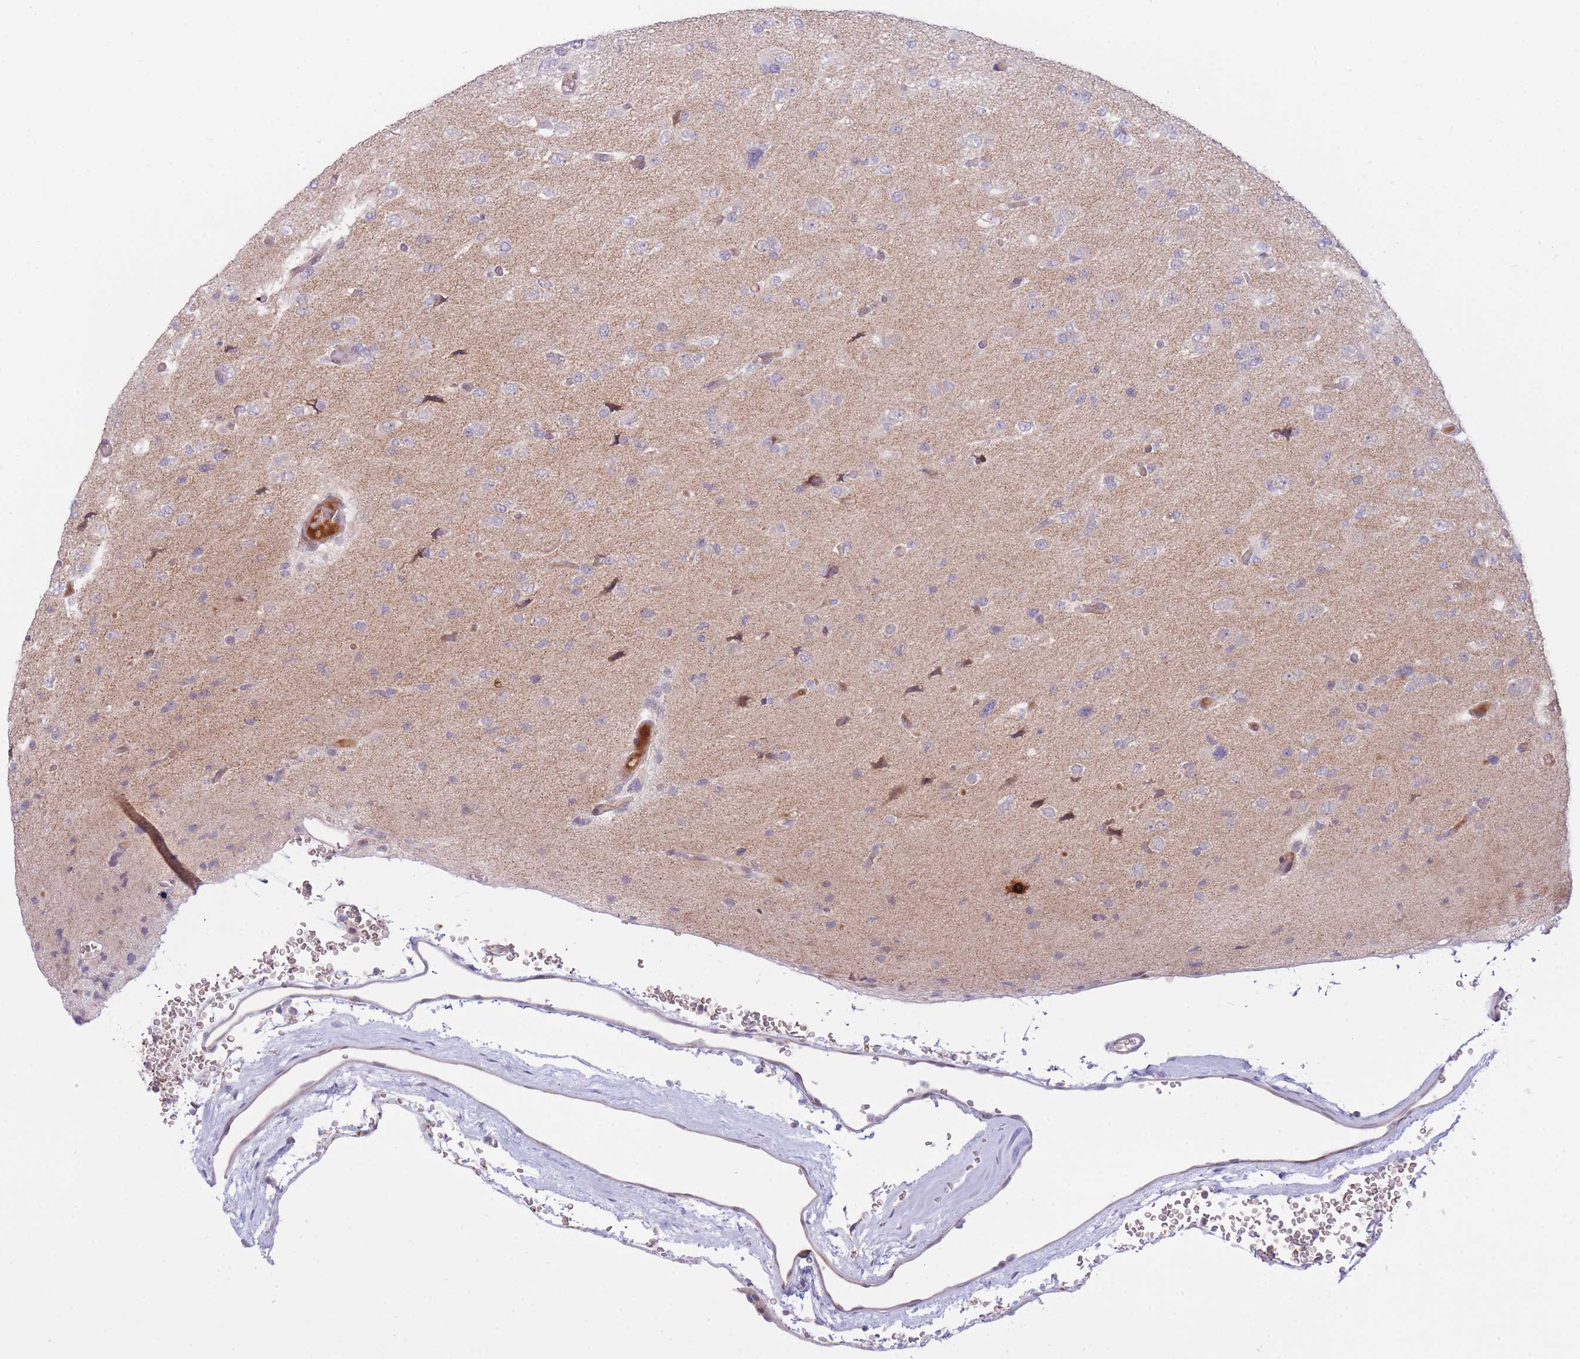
{"staining": {"intensity": "negative", "quantity": "none", "location": "none"}, "tissue": "glioma", "cell_type": "Tumor cells", "image_type": "cancer", "snomed": [{"axis": "morphology", "description": "Glioma, malignant, Low grade"}, {"axis": "topography", "description": "Brain"}], "caption": "Tumor cells are negative for protein expression in human malignant glioma (low-grade).", "gene": "CDC25B", "patient": {"sex": "female", "age": 22}}